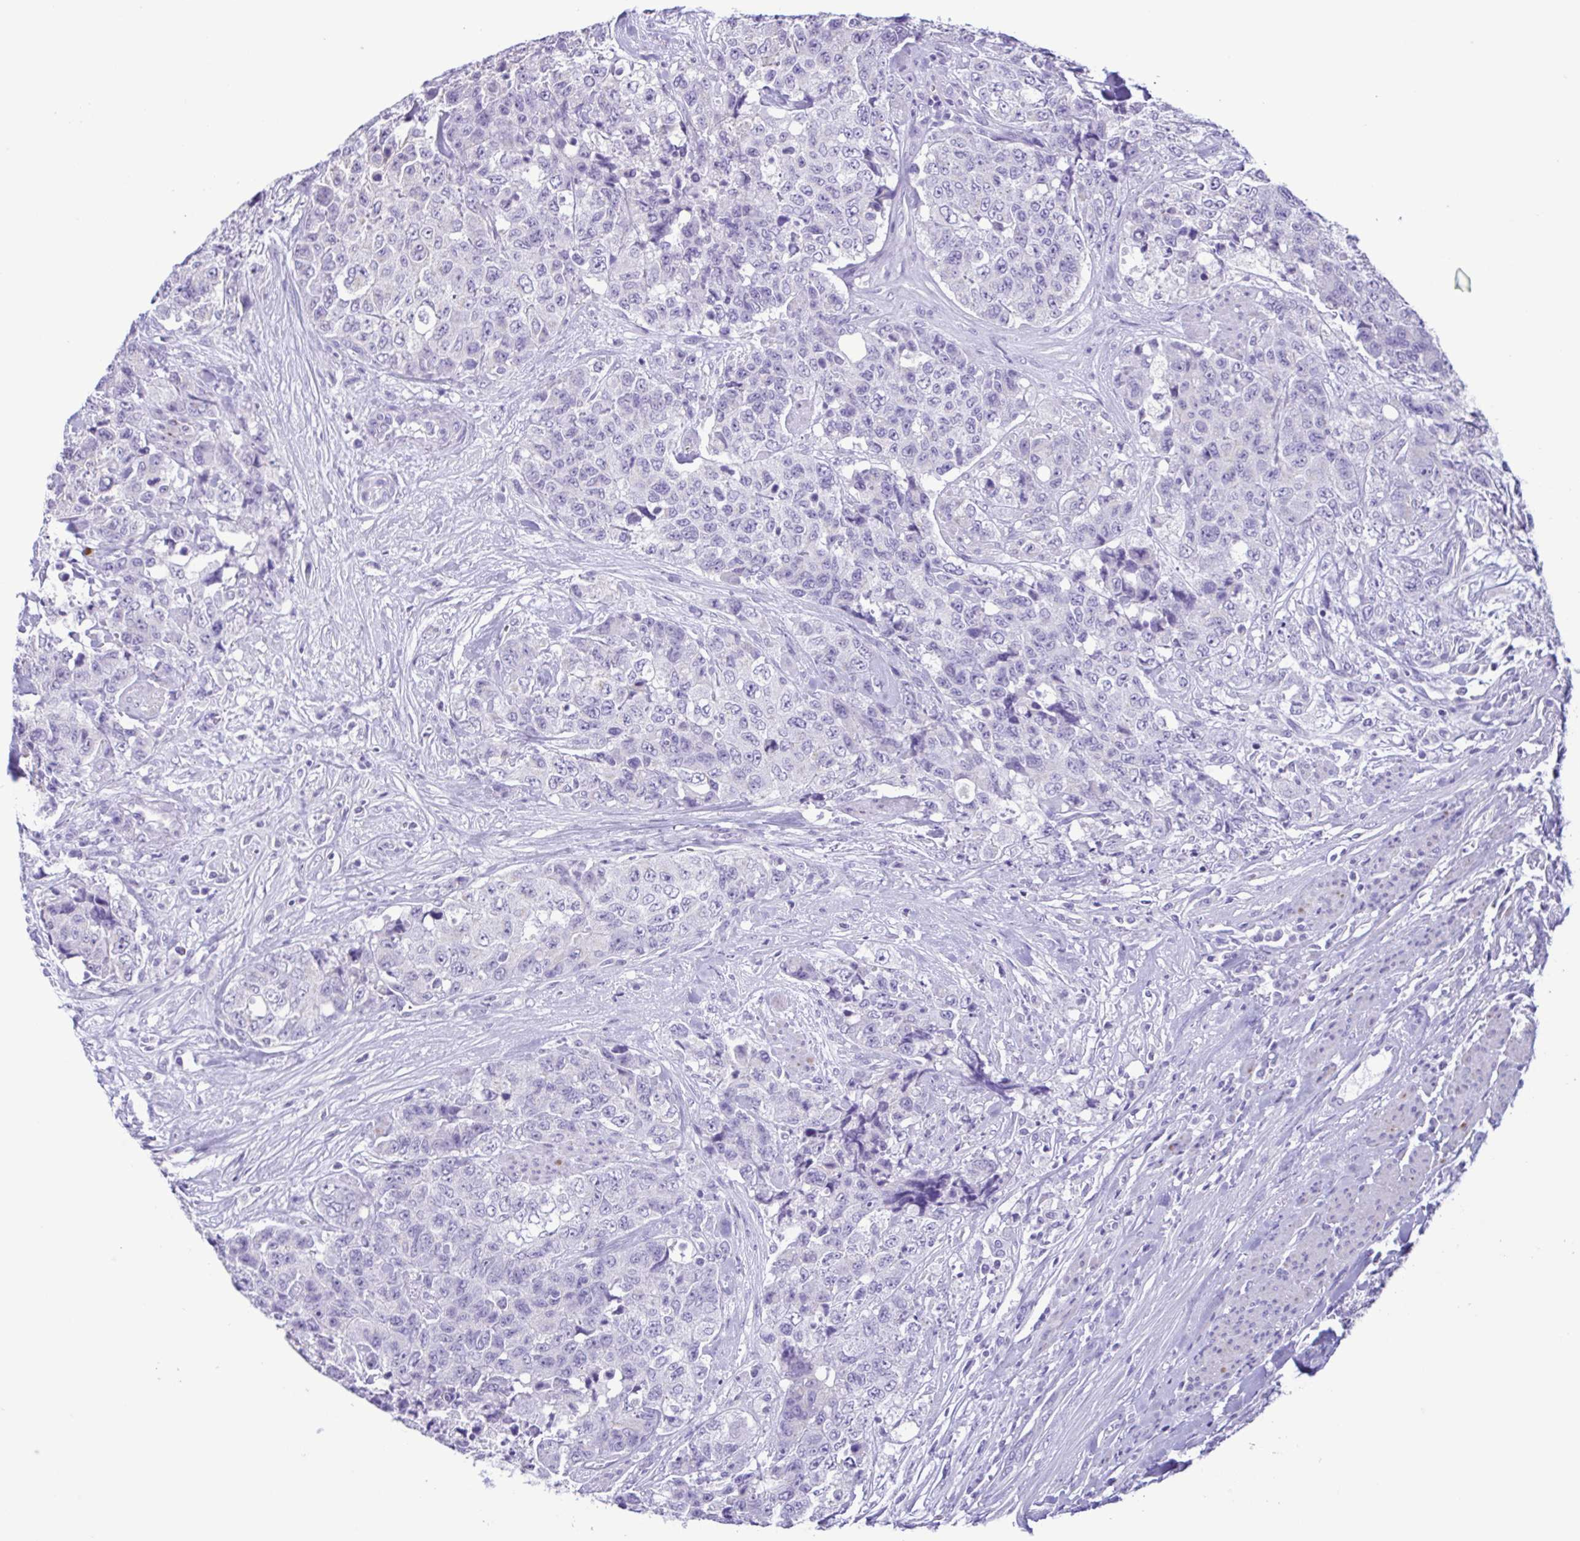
{"staining": {"intensity": "negative", "quantity": "none", "location": "none"}, "tissue": "urothelial cancer", "cell_type": "Tumor cells", "image_type": "cancer", "snomed": [{"axis": "morphology", "description": "Urothelial carcinoma, High grade"}, {"axis": "topography", "description": "Urinary bladder"}], "caption": "Tumor cells show no significant expression in urothelial cancer.", "gene": "CBY2", "patient": {"sex": "female", "age": 78}}